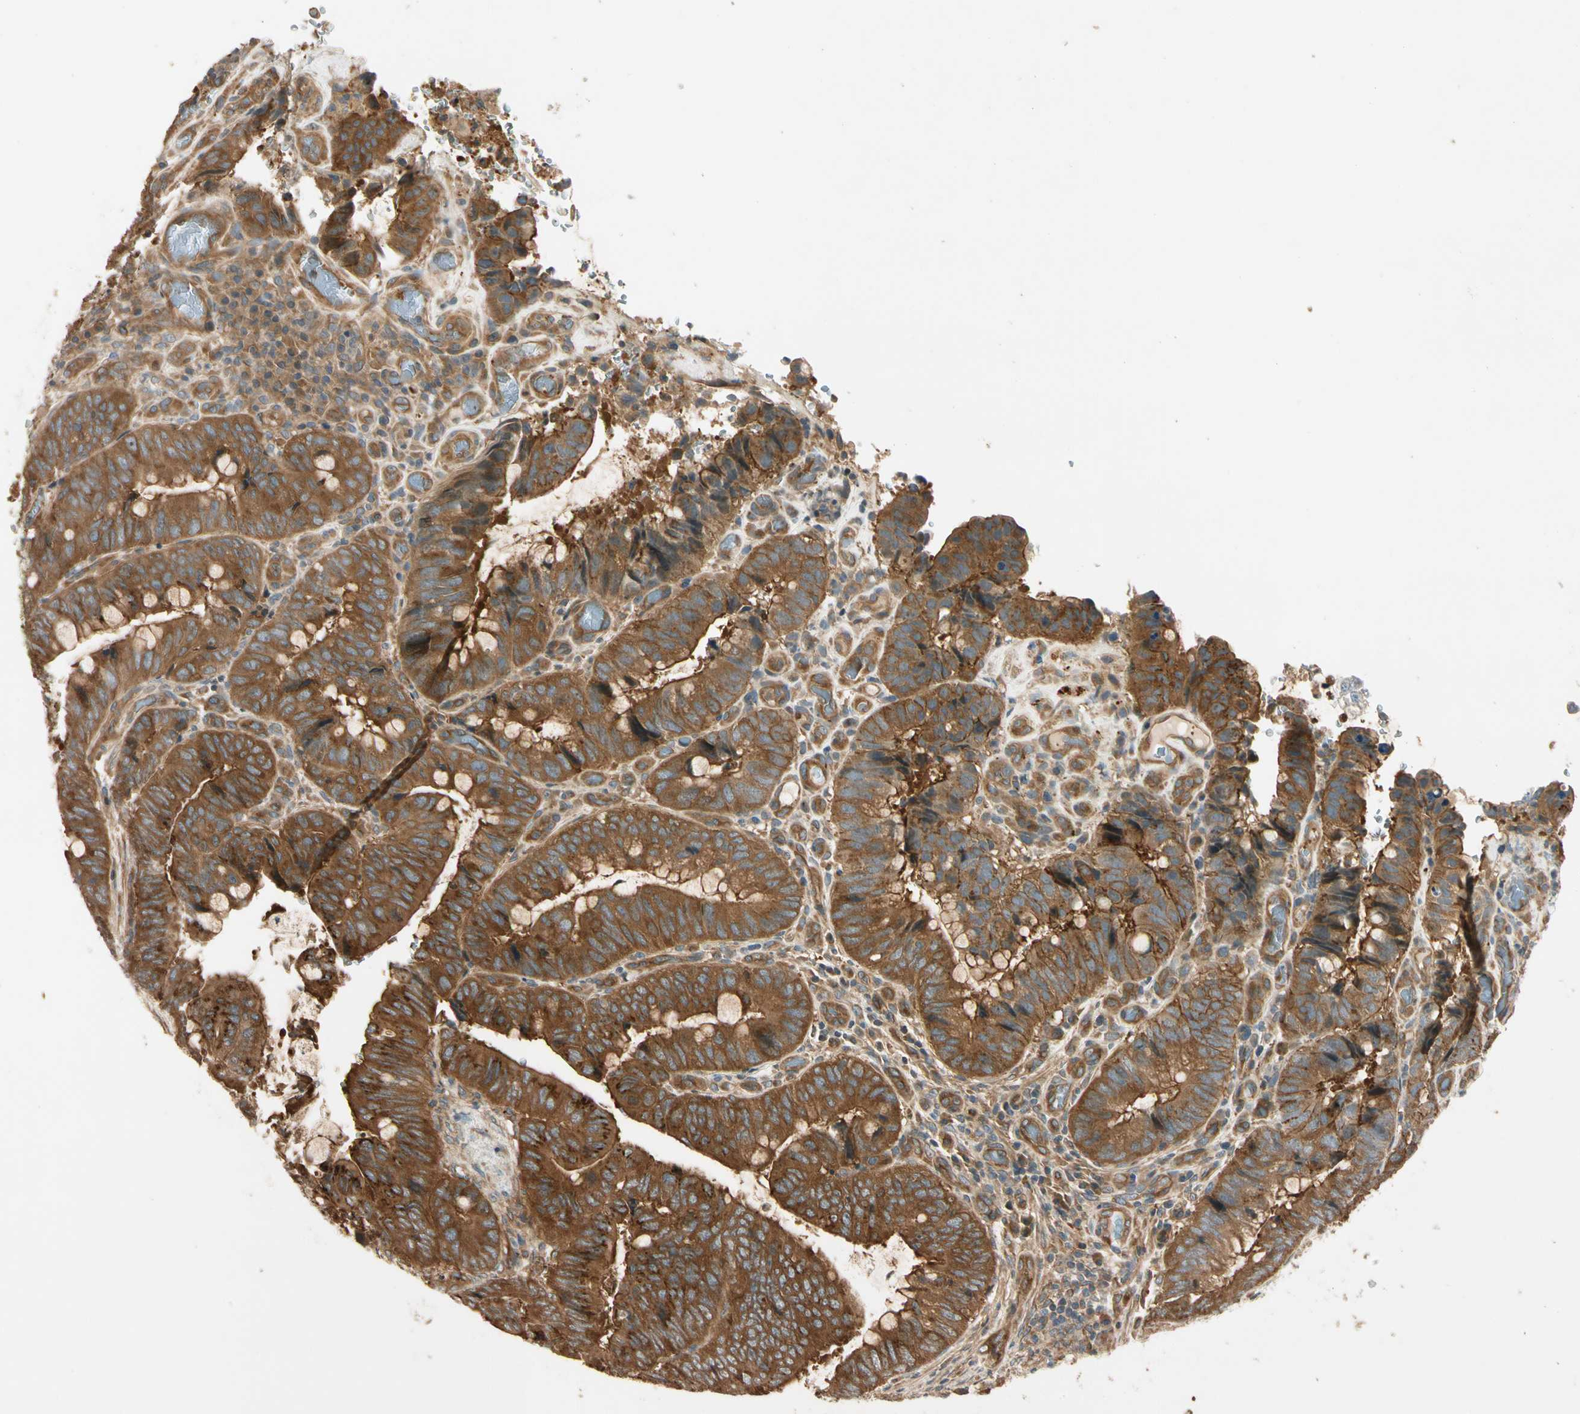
{"staining": {"intensity": "moderate", "quantity": "25%-75%", "location": "cytoplasmic/membranous"}, "tissue": "colorectal cancer", "cell_type": "Tumor cells", "image_type": "cancer", "snomed": [{"axis": "morphology", "description": "Normal tissue, NOS"}, {"axis": "morphology", "description": "Adenocarcinoma, NOS"}, {"axis": "topography", "description": "Rectum"}, {"axis": "topography", "description": "Peripheral nerve tissue"}], "caption": "The micrograph exhibits a brown stain indicating the presence of a protein in the cytoplasmic/membranous of tumor cells in colorectal cancer.", "gene": "ROCK2", "patient": {"sex": "male", "age": 92}}